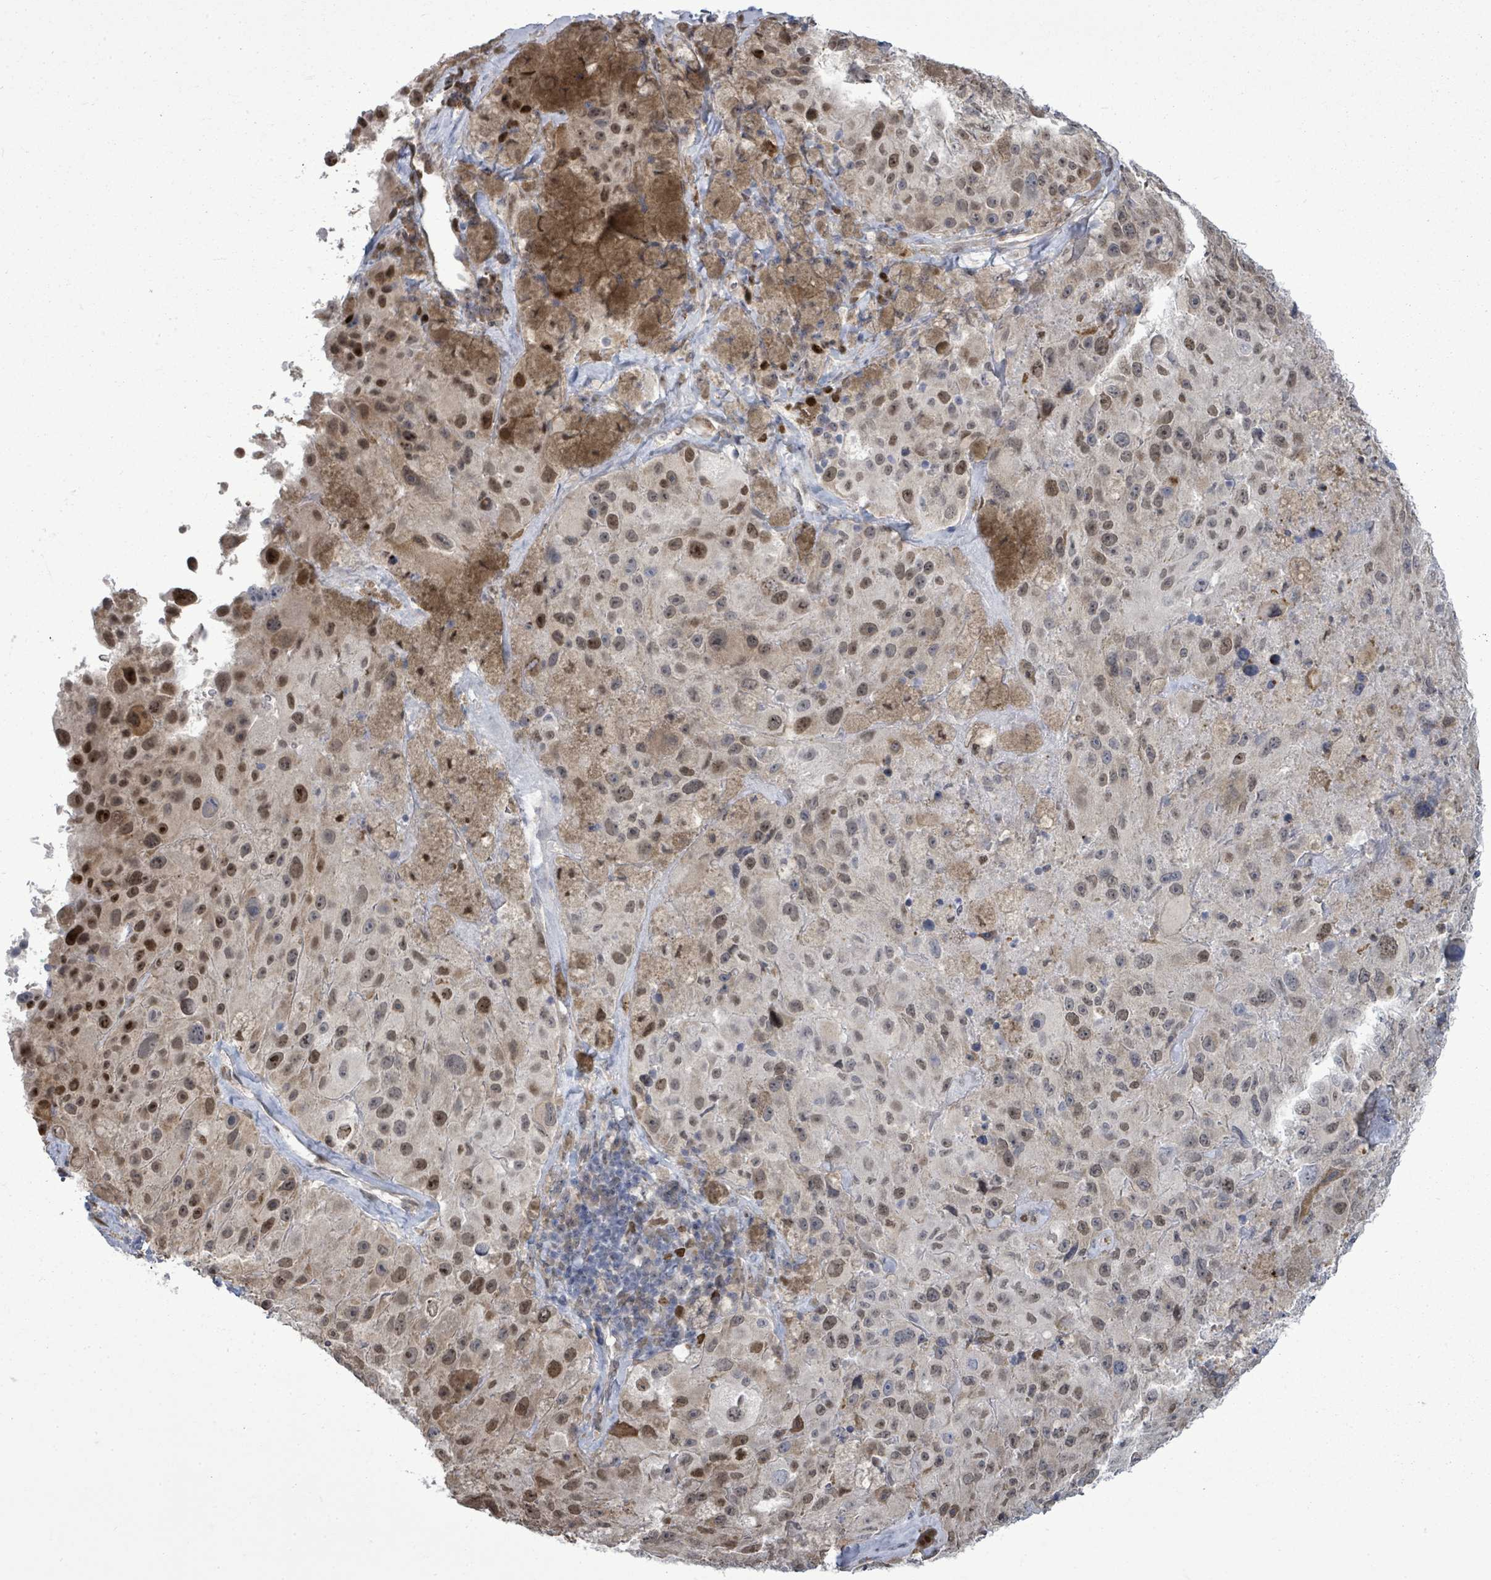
{"staining": {"intensity": "strong", "quantity": "<25%", "location": "nuclear"}, "tissue": "melanoma", "cell_type": "Tumor cells", "image_type": "cancer", "snomed": [{"axis": "morphology", "description": "Malignant melanoma, Metastatic site"}, {"axis": "topography", "description": "Lymph node"}], "caption": "Immunohistochemical staining of malignant melanoma (metastatic site) demonstrates medium levels of strong nuclear expression in approximately <25% of tumor cells.", "gene": "PAPSS1", "patient": {"sex": "male", "age": 62}}